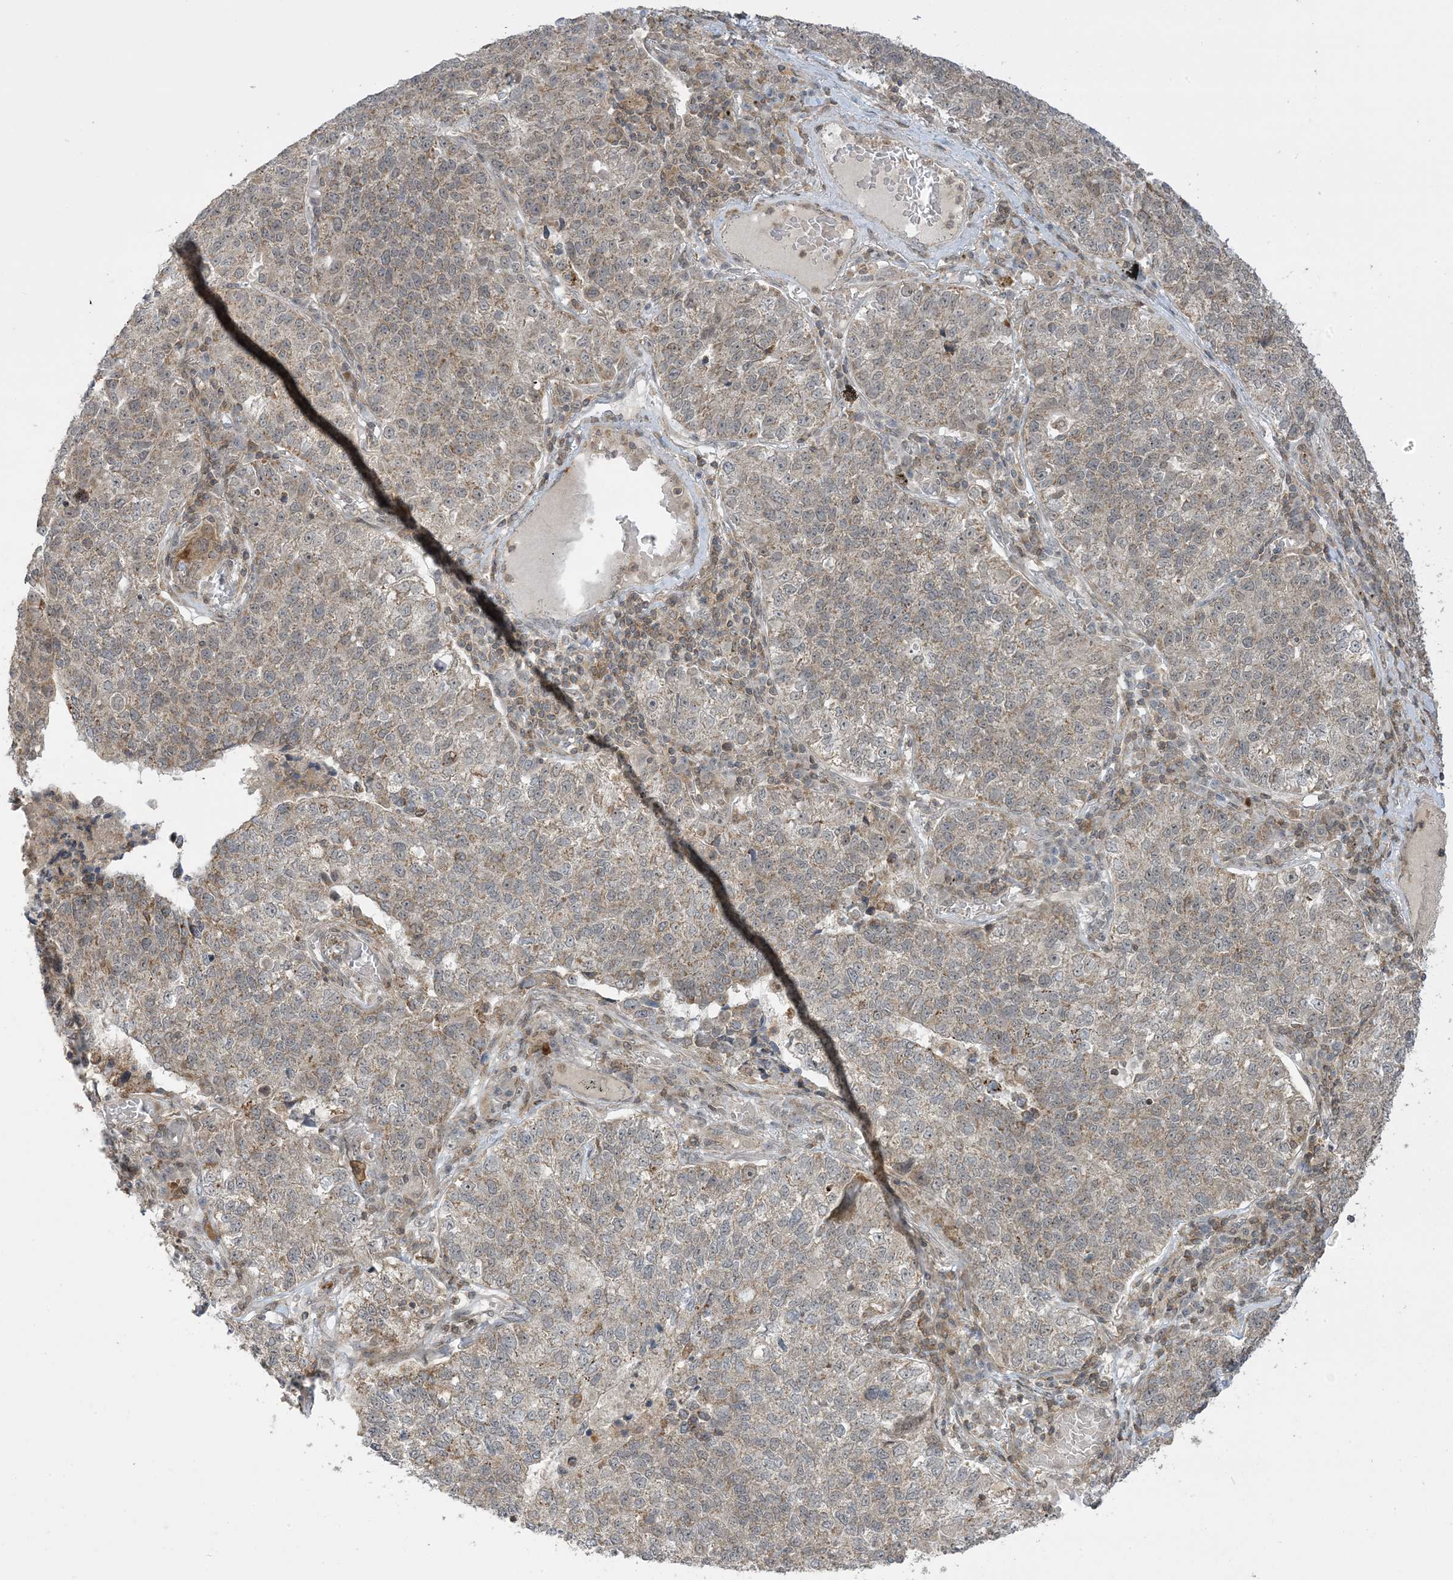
{"staining": {"intensity": "moderate", "quantity": "25%-75%", "location": "cytoplasmic/membranous"}, "tissue": "lung cancer", "cell_type": "Tumor cells", "image_type": "cancer", "snomed": [{"axis": "morphology", "description": "Adenocarcinoma, NOS"}, {"axis": "topography", "description": "Lung"}], "caption": "IHC (DAB) staining of lung adenocarcinoma demonstrates moderate cytoplasmic/membranous protein positivity in about 25%-75% of tumor cells.", "gene": "PHLDB2", "patient": {"sex": "male", "age": 49}}